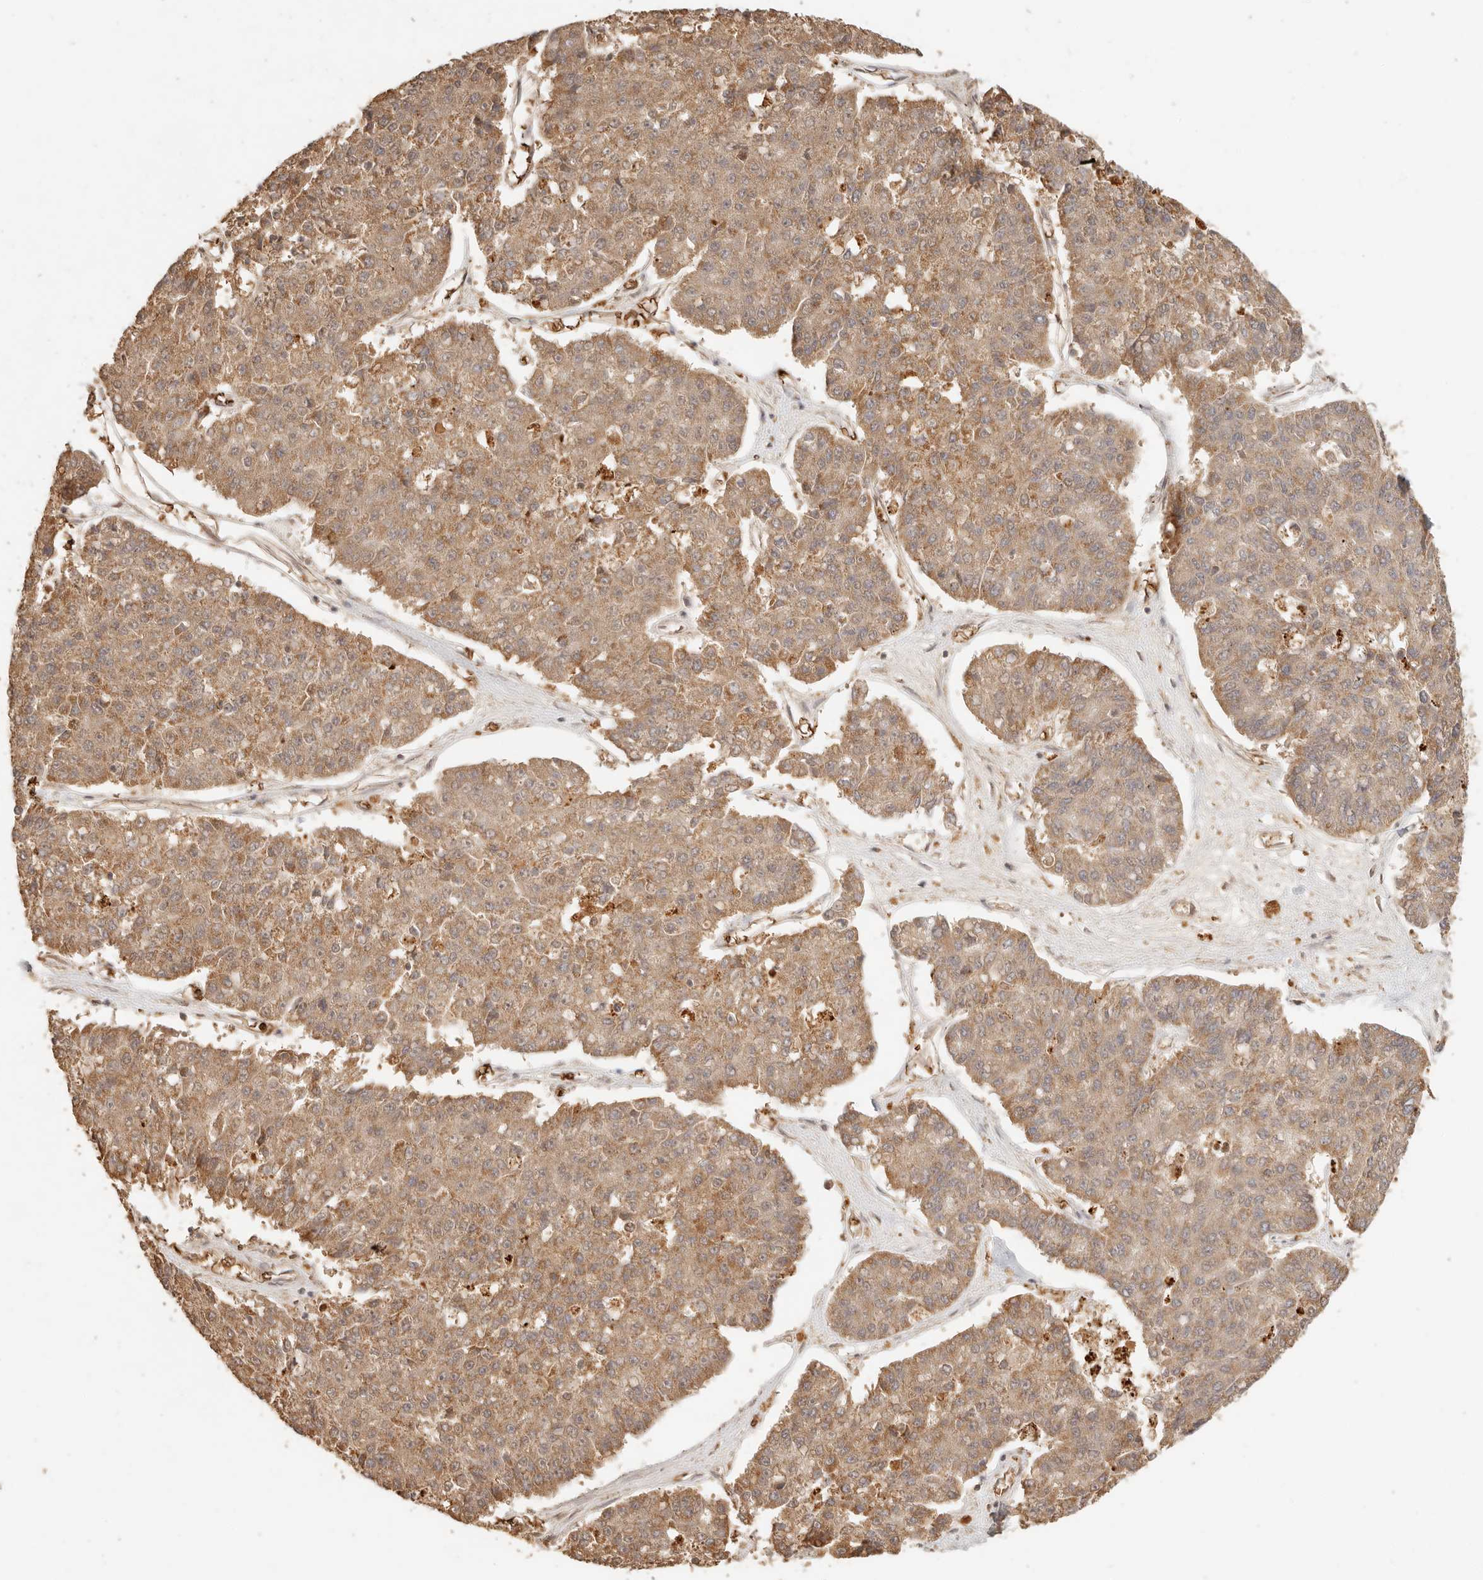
{"staining": {"intensity": "moderate", "quantity": ">75%", "location": "cytoplasmic/membranous"}, "tissue": "pancreatic cancer", "cell_type": "Tumor cells", "image_type": "cancer", "snomed": [{"axis": "morphology", "description": "Adenocarcinoma, NOS"}, {"axis": "topography", "description": "Pancreas"}], "caption": "Human adenocarcinoma (pancreatic) stained with a protein marker displays moderate staining in tumor cells.", "gene": "INTS11", "patient": {"sex": "male", "age": 50}}